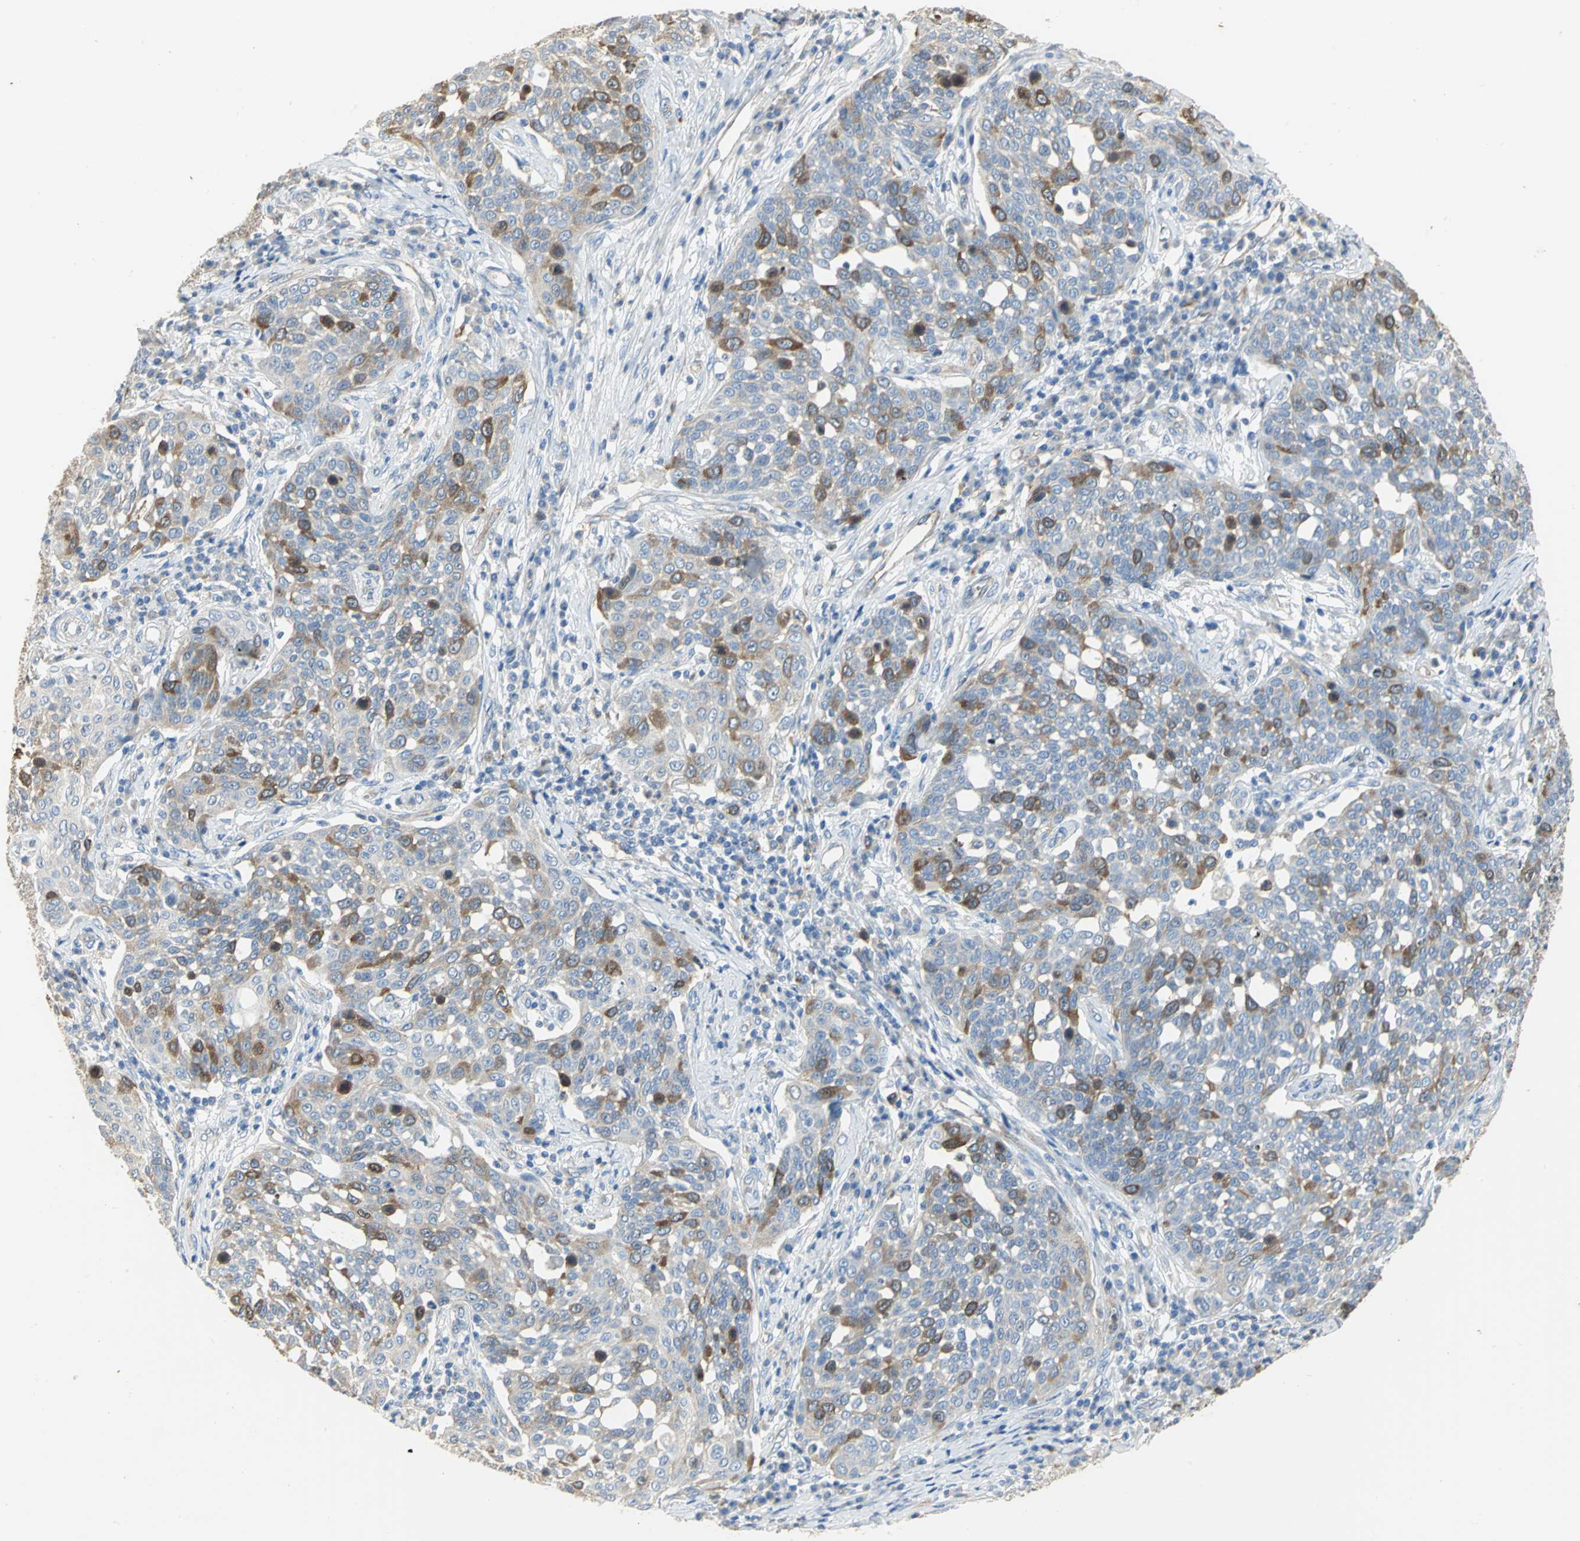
{"staining": {"intensity": "strong", "quantity": "<25%", "location": "cytoplasmic/membranous"}, "tissue": "cervical cancer", "cell_type": "Tumor cells", "image_type": "cancer", "snomed": [{"axis": "morphology", "description": "Squamous cell carcinoma, NOS"}, {"axis": "topography", "description": "Cervix"}], "caption": "This micrograph reveals immunohistochemistry (IHC) staining of human cervical cancer, with medium strong cytoplasmic/membranous staining in about <25% of tumor cells.", "gene": "DLGAP5", "patient": {"sex": "female", "age": 34}}